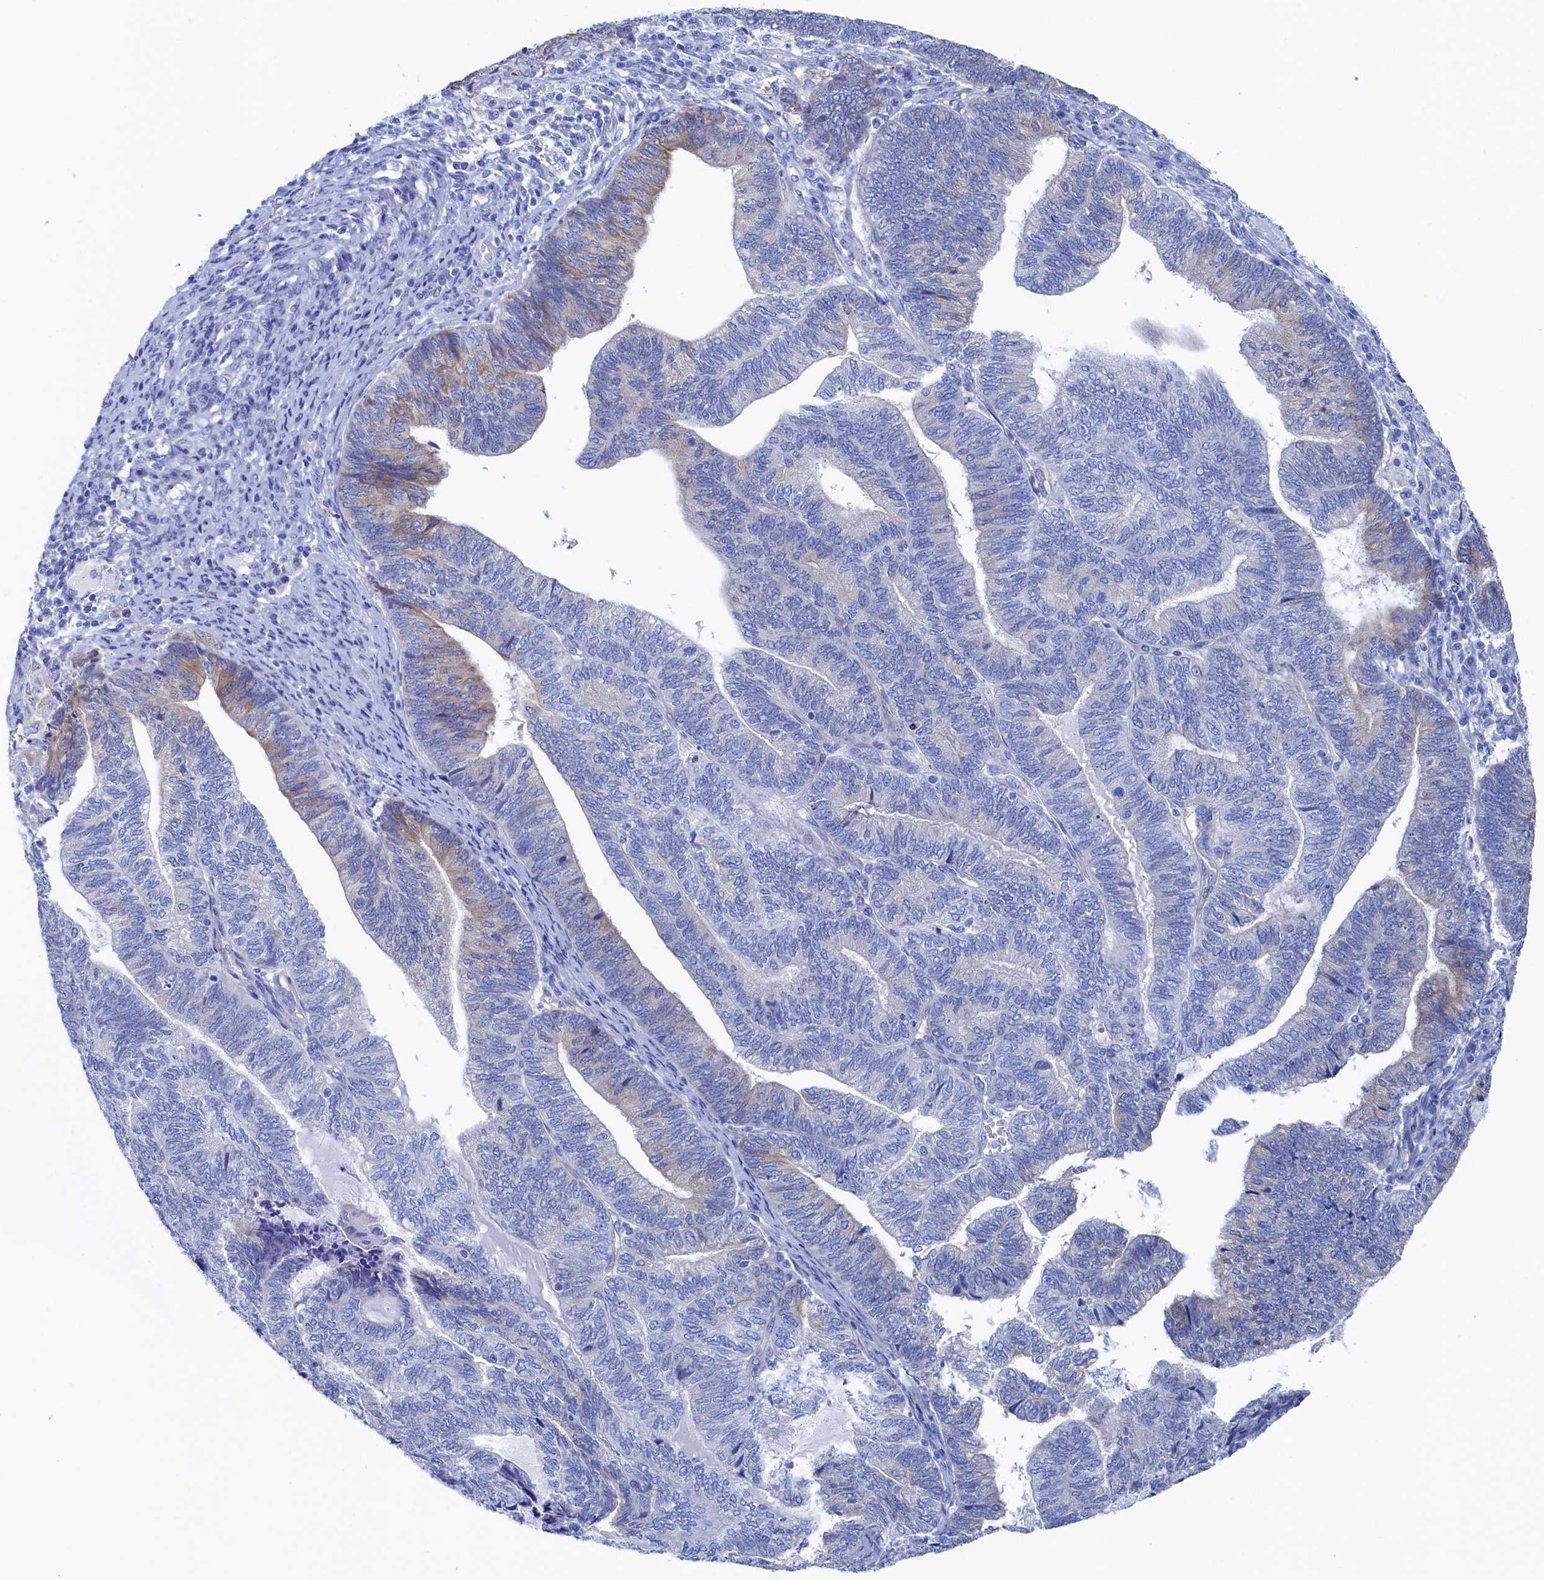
{"staining": {"intensity": "moderate", "quantity": "<25%", "location": "cytoplasmic/membranous"}, "tissue": "endometrial cancer", "cell_type": "Tumor cells", "image_type": "cancer", "snomed": [{"axis": "morphology", "description": "Adenocarcinoma, NOS"}, {"axis": "topography", "description": "Uterus"}, {"axis": "topography", "description": "Endometrium"}], "caption": "Endometrial adenocarcinoma stained with a protein marker exhibits moderate staining in tumor cells.", "gene": "TMOD2", "patient": {"sex": "female", "age": 70}}